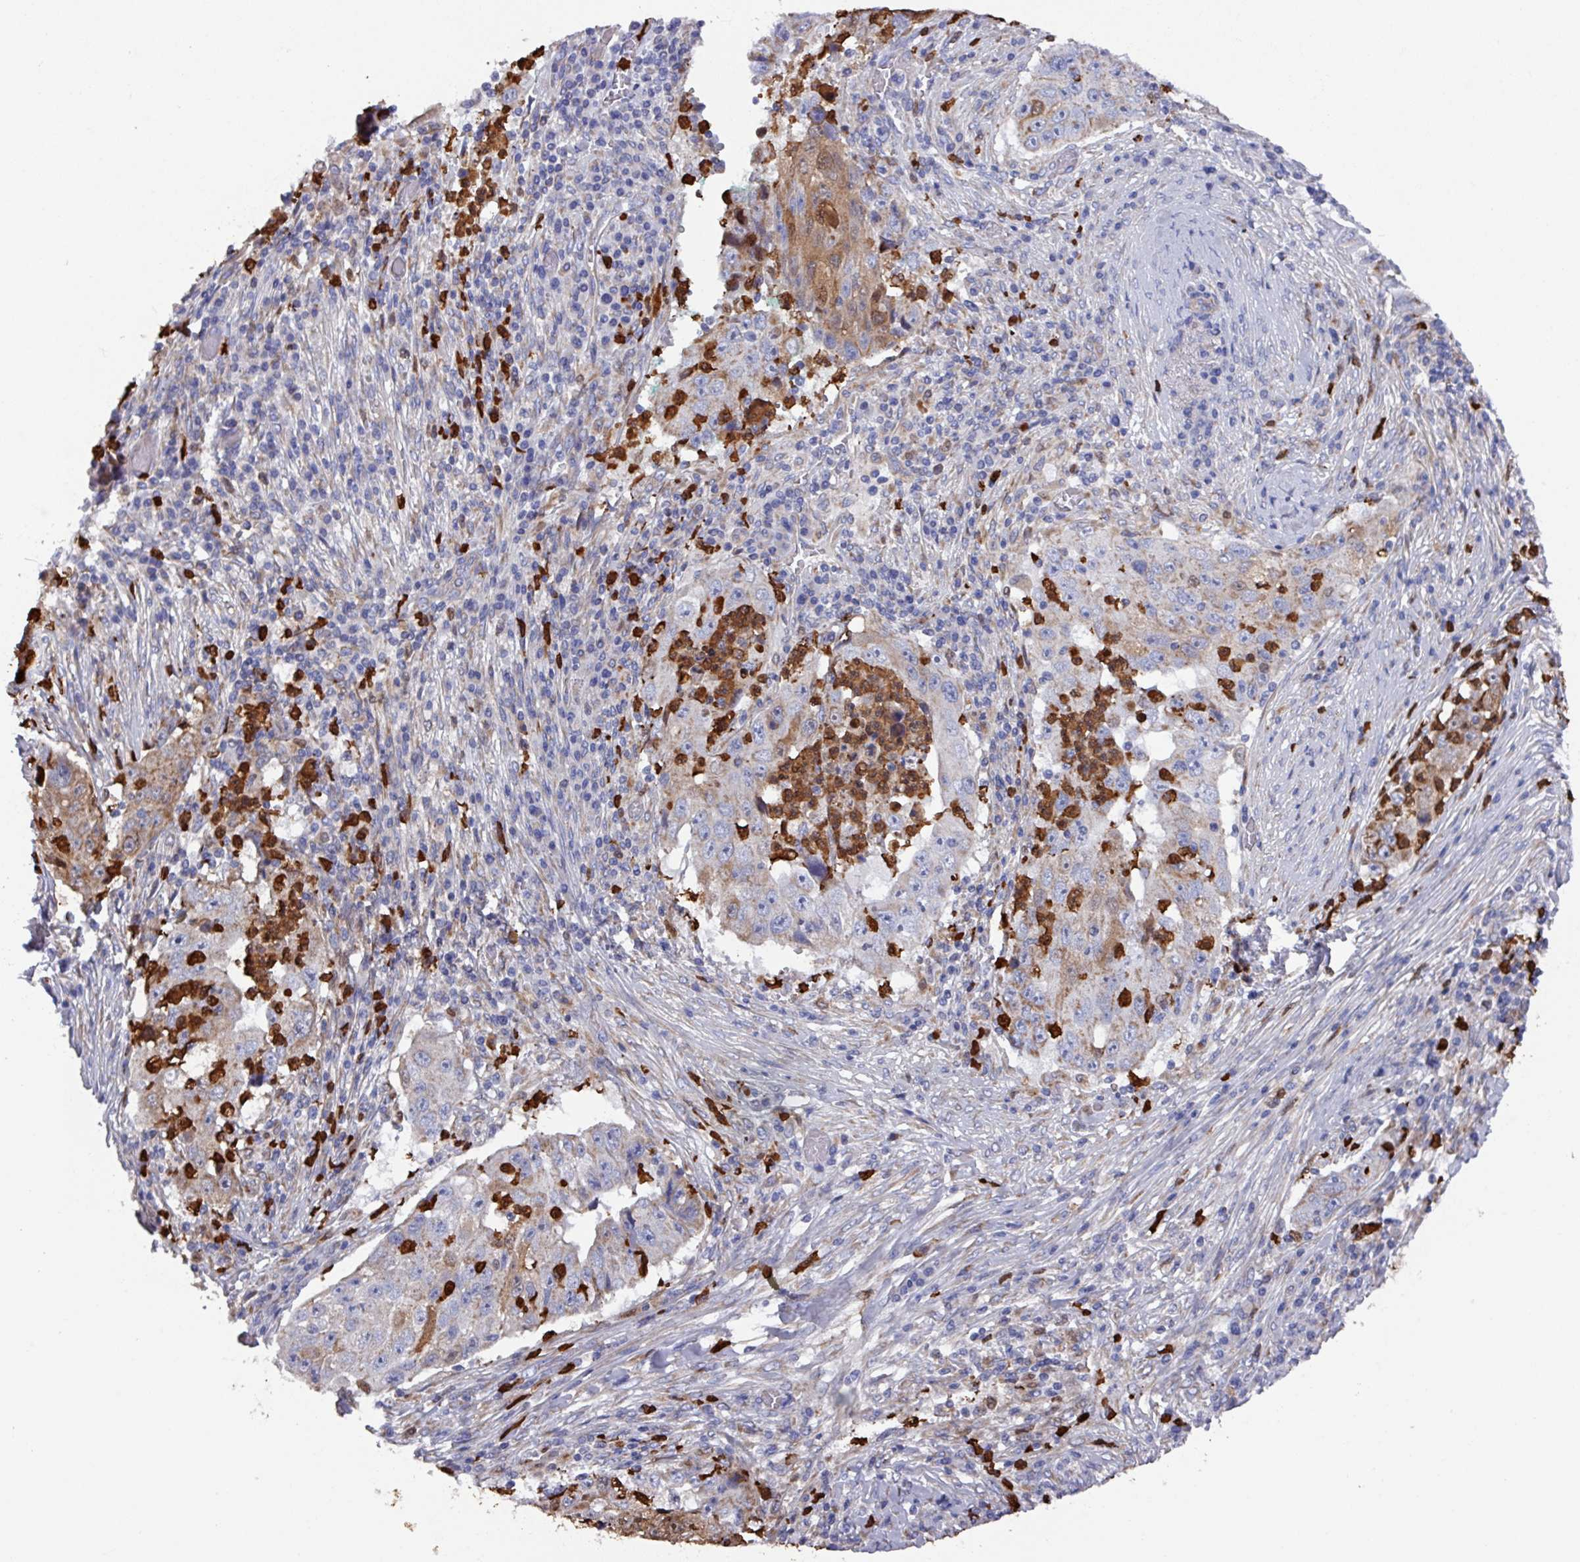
{"staining": {"intensity": "moderate", "quantity": "<25%", "location": "cytoplasmic/membranous"}, "tissue": "lung cancer", "cell_type": "Tumor cells", "image_type": "cancer", "snomed": [{"axis": "morphology", "description": "Squamous cell carcinoma, NOS"}, {"axis": "topography", "description": "Lung"}], "caption": "Approximately <25% of tumor cells in human lung squamous cell carcinoma display moderate cytoplasmic/membranous protein positivity as visualized by brown immunohistochemical staining.", "gene": "UQCC2", "patient": {"sex": "male", "age": 64}}